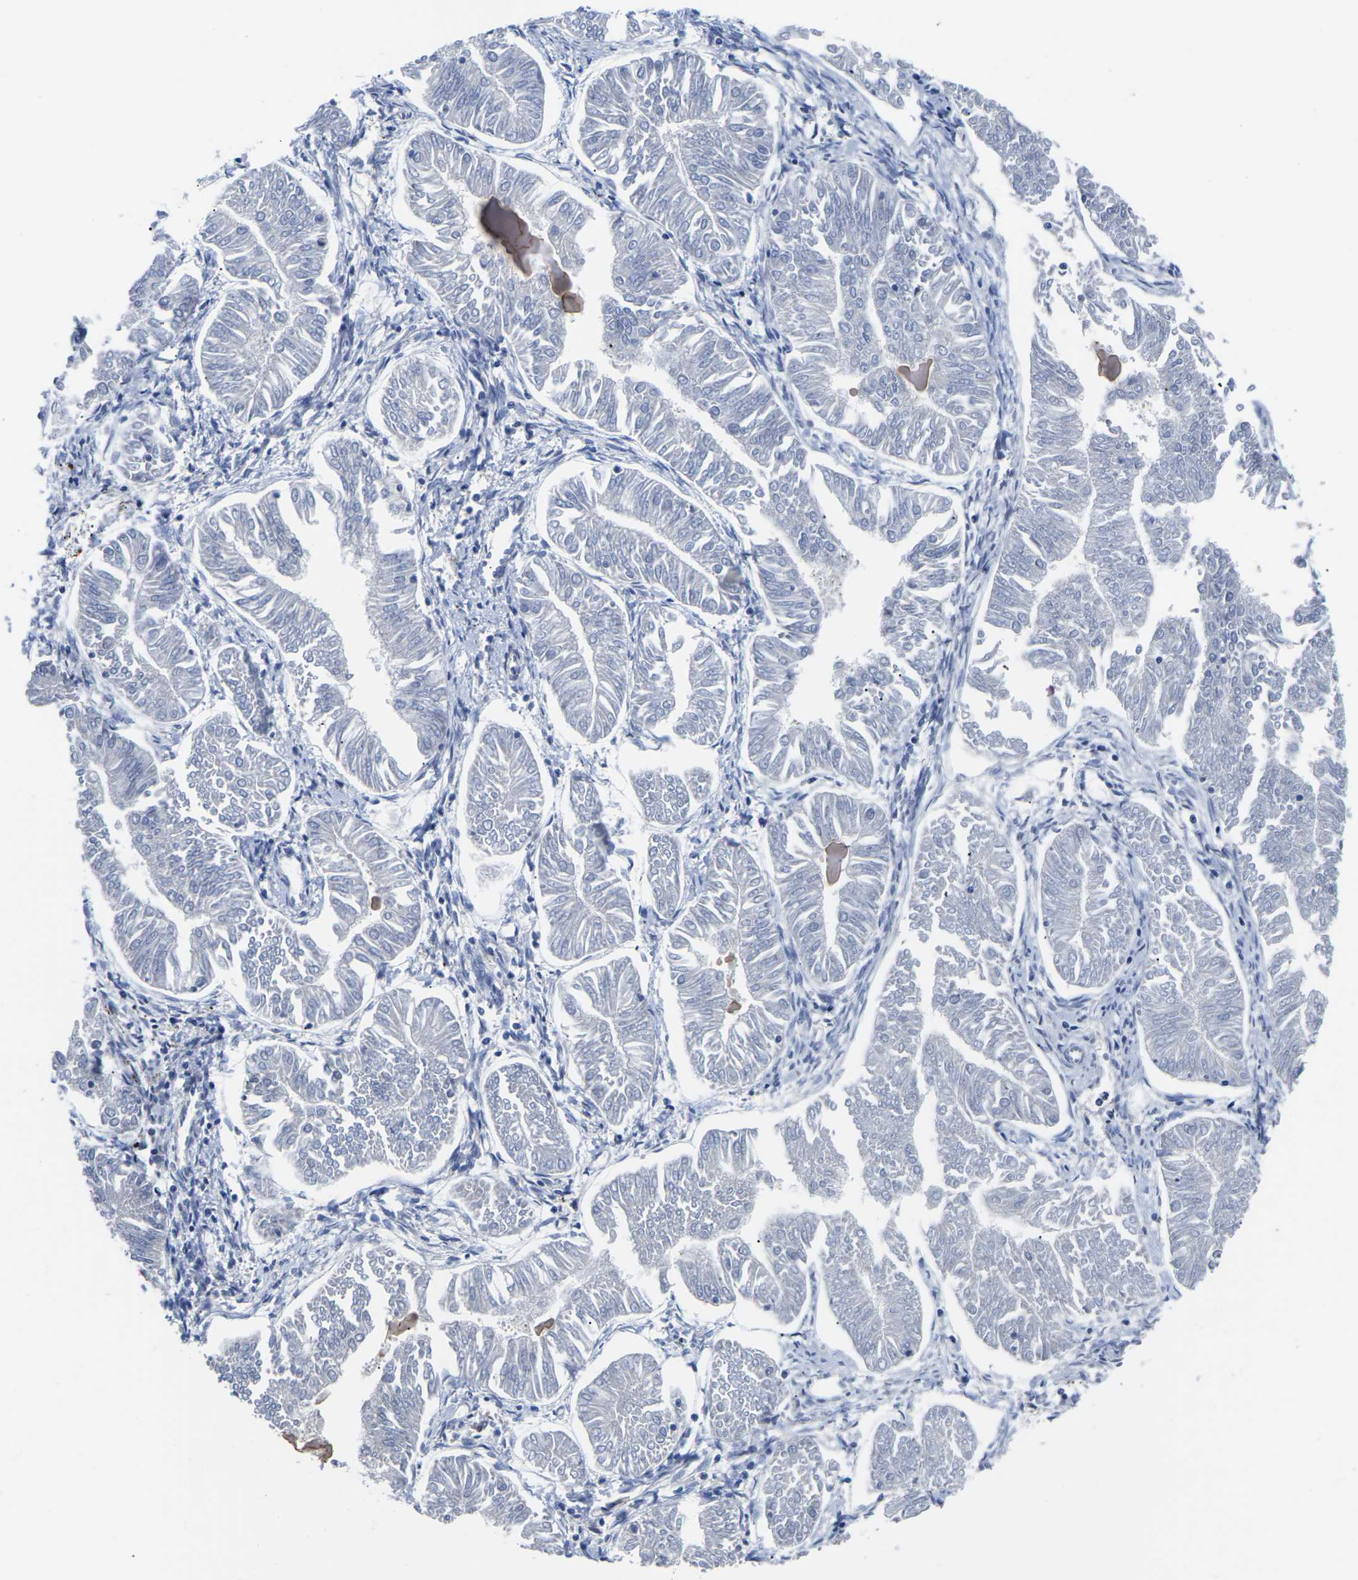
{"staining": {"intensity": "negative", "quantity": "none", "location": "none"}, "tissue": "endometrial cancer", "cell_type": "Tumor cells", "image_type": "cancer", "snomed": [{"axis": "morphology", "description": "Adenocarcinoma, NOS"}, {"axis": "topography", "description": "Endometrium"}], "caption": "The image displays no significant positivity in tumor cells of endometrial cancer (adenocarcinoma).", "gene": "ST6GAL2", "patient": {"sex": "female", "age": 53}}